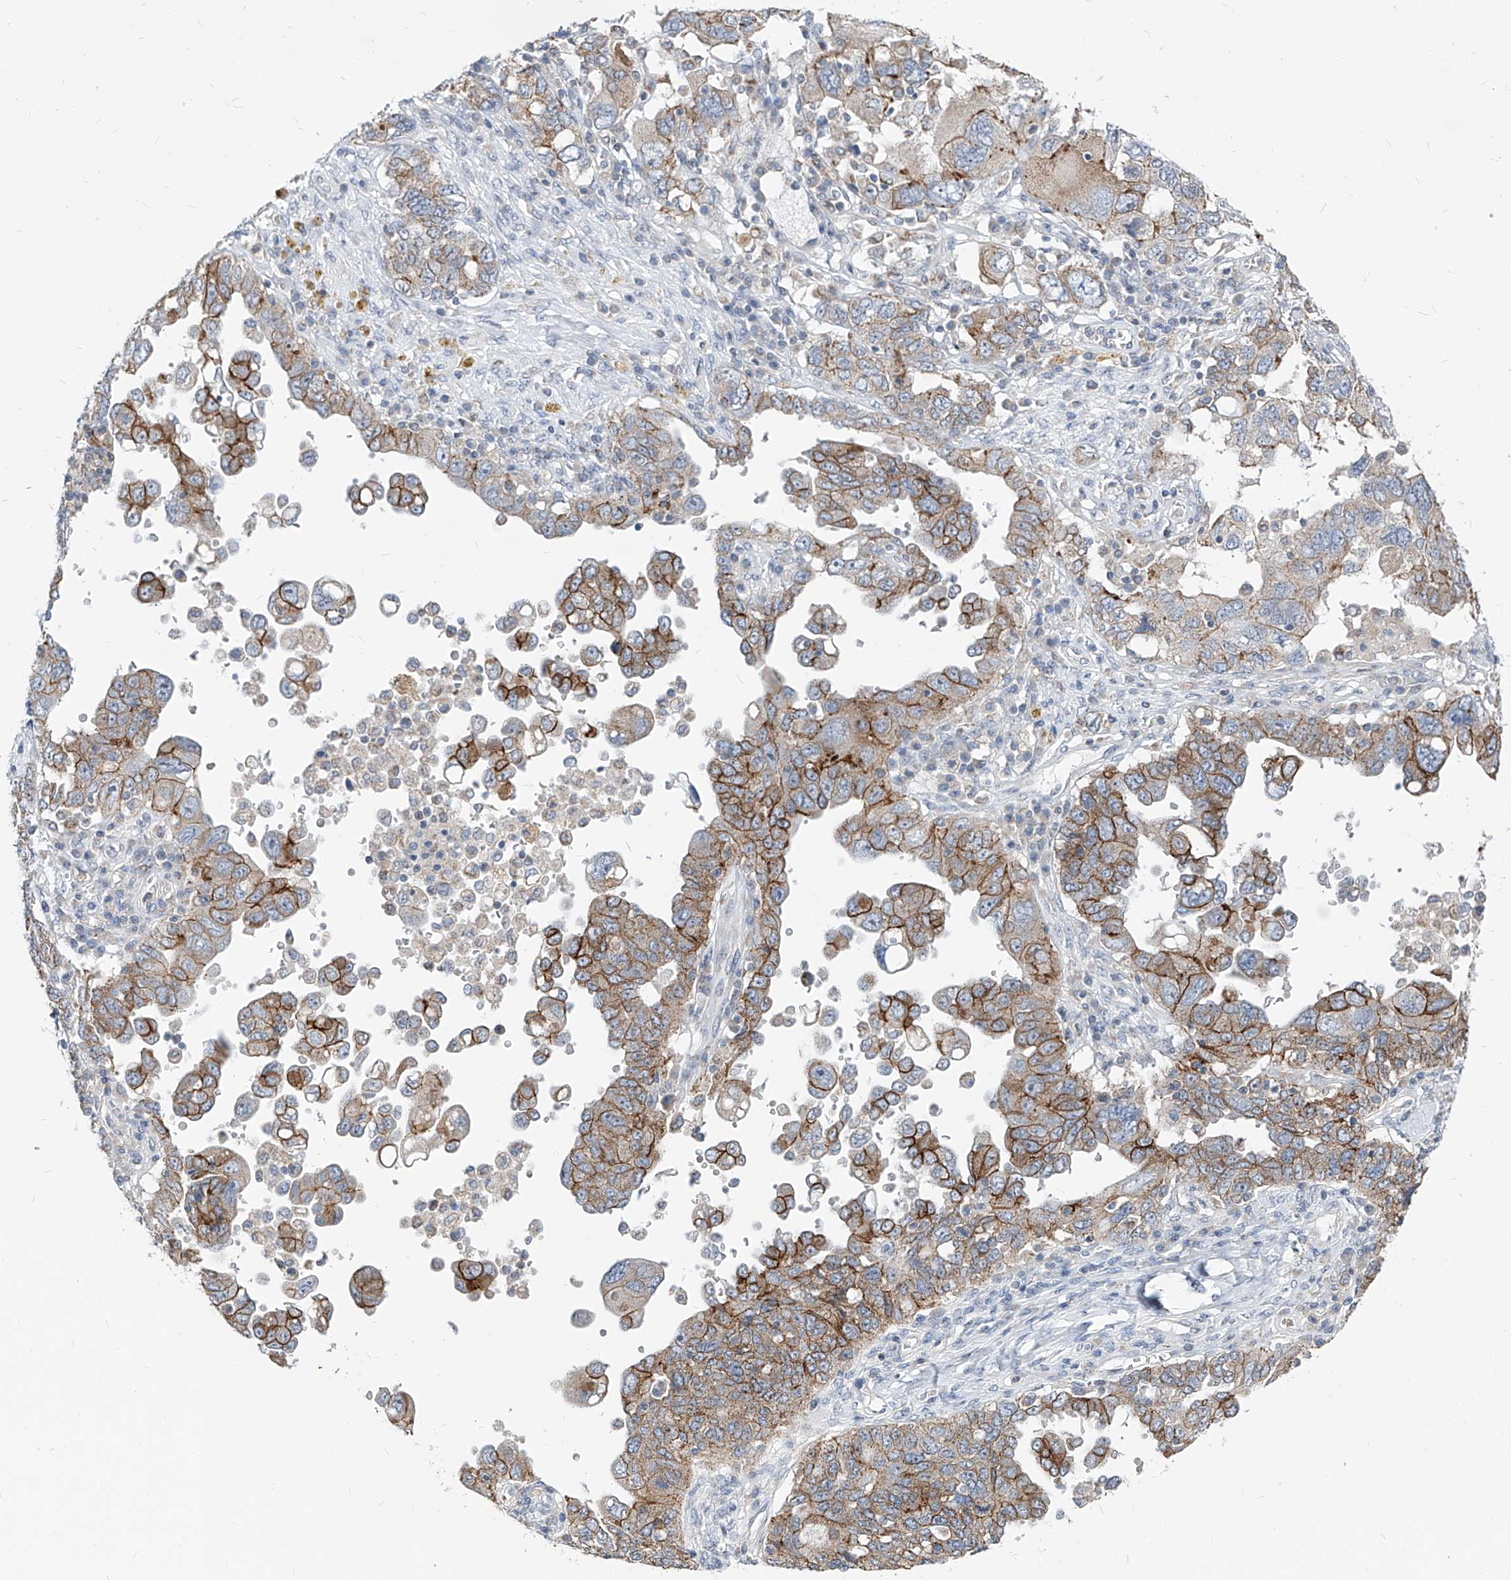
{"staining": {"intensity": "moderate", "quantity": ">75%", "location": "cytoplasmic/membranous"}, "tissue": "ovarian cancer", "cell_type": "Tumor cells", "image_type": "cancer", "snomed": [{"axis": "morphology", "description": "Cystadenocarcinoma, serous, NOS"}, {"axis": "topography", "description": "Ovary"}], "caption": "Moderate cytoplasmic/membranous expression for a protein is seen in about >75% of tumor cells of serous cystadenocarcinoma (ovarian) using immunohistochemistry.", "gene": "AGPS", "patient": {"sex": "female", "age": 59}}